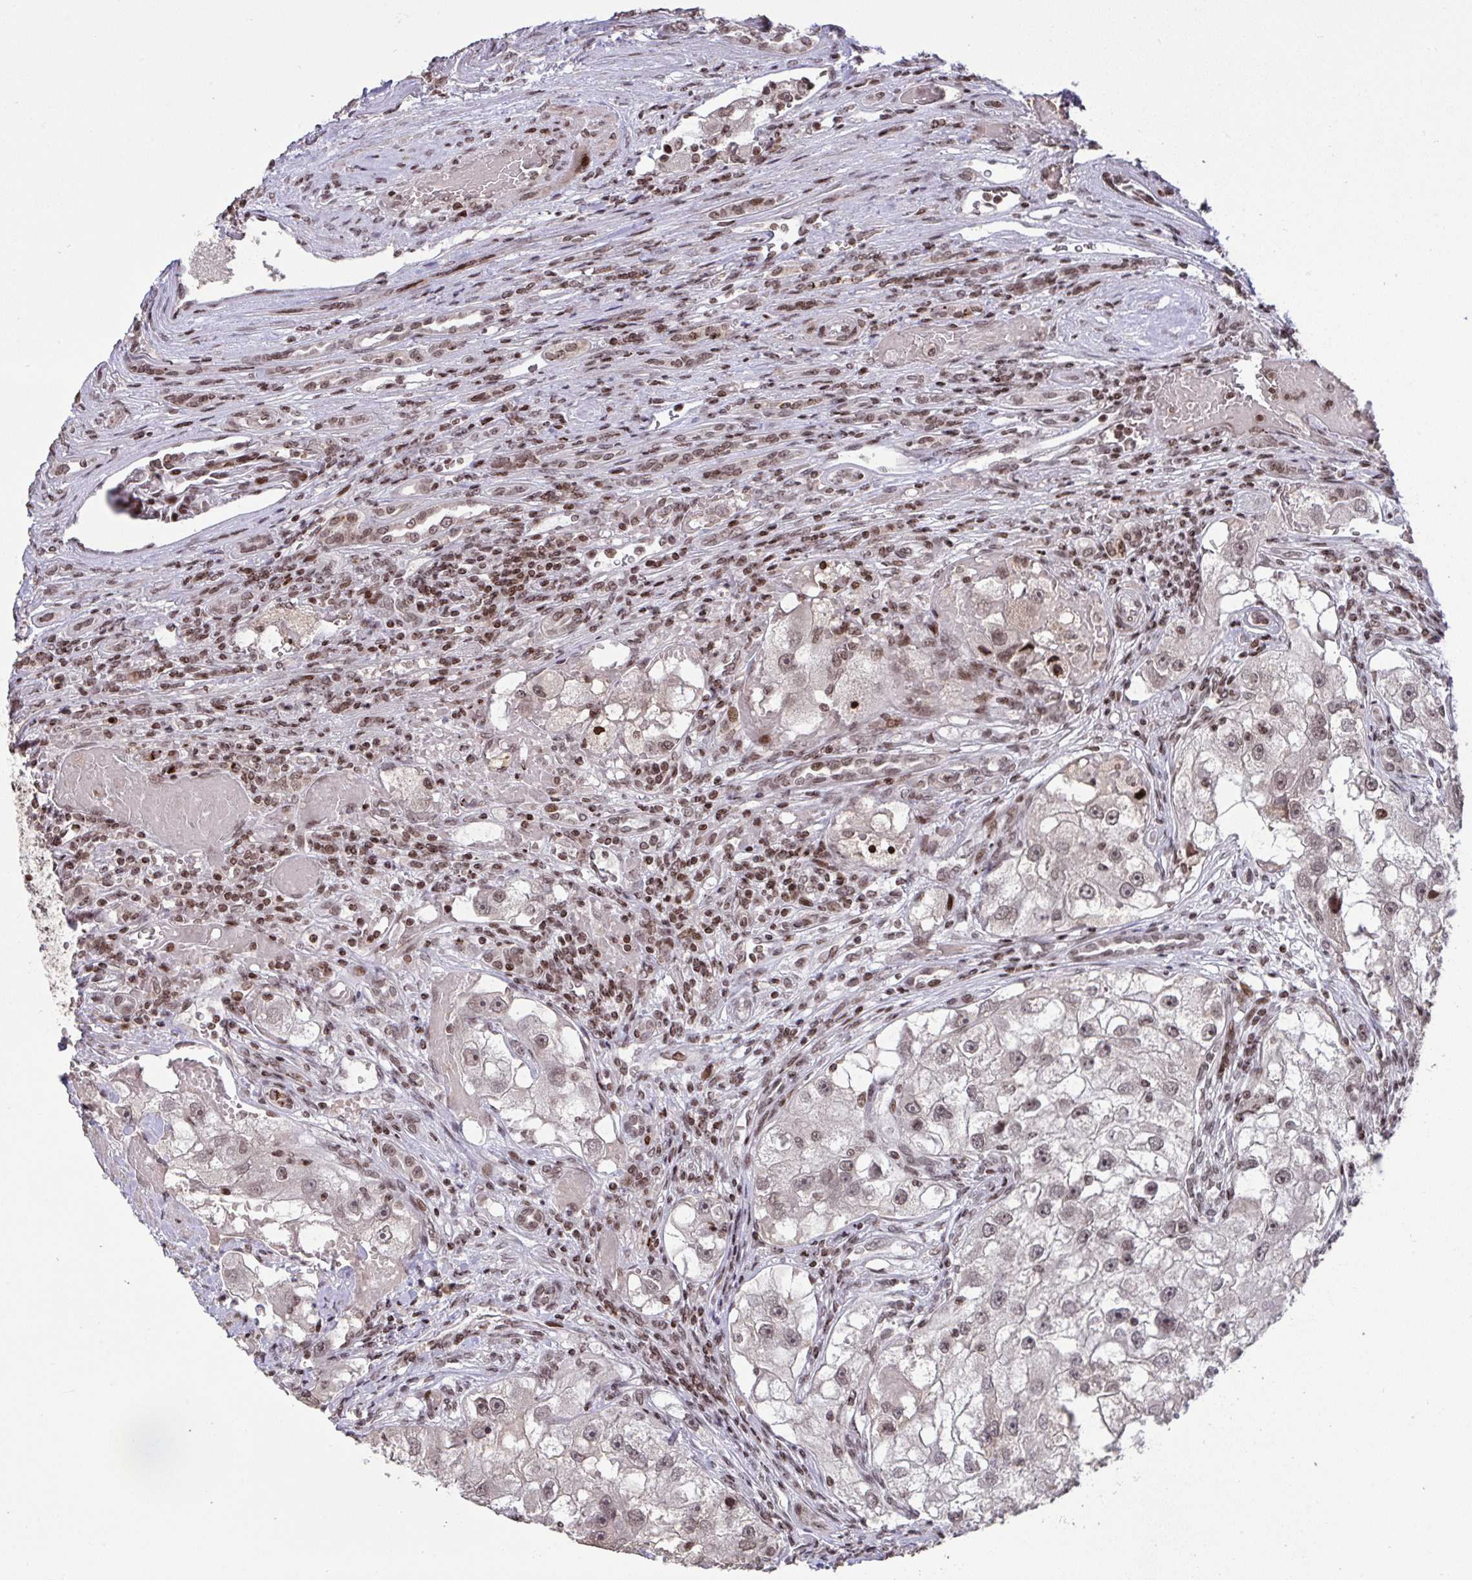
{"staining": {"intensity": "weak", "quantity": "25%-75%", "location": "cytoplasmic/membranous,nuclear"}, "tissue": "renal cancer", "cell_type": "Tumor cells", "image_type": "cancer", "snomed": [{"axis": "morphology", "description": "Adenocarcinoma, NOS"}, {"axis": "topography", "description": "Kidney"}], "caption": "Tumor cells display weak cytoplasmic/membranous and nuclear expression in about 25%-75% of cells in renal adenocarcinoma. (DAB IHC, brown staining for protein, blue staining for nuclei).", "gene": "NIP7", "patient": {"sex": "male", "age": 63}}